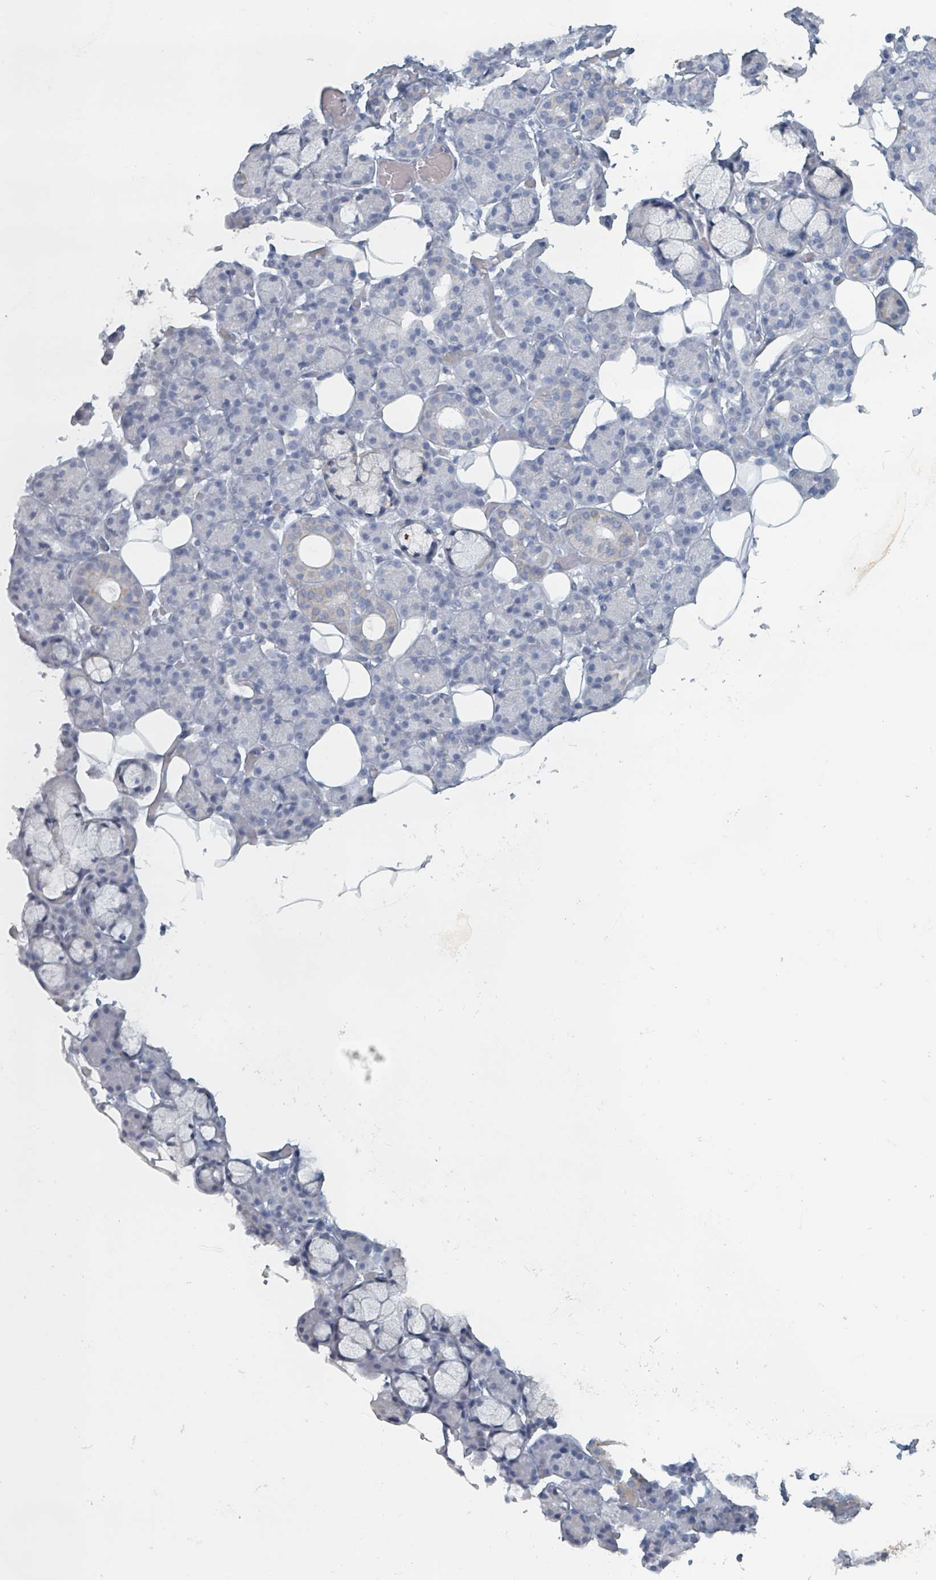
{"staining": {"intensity": "negative", "quantity": "none", "location": "none"}, "tissue": "salivary gland", "cell_type": "Glandular cells", "image_type": "normal", "snomed": [{"axis": "morphology", "description": "Normal tissue, NOS"}, {"axis": "topography", "description": "Salivary gland"}], "caption": "Salivary gland stained for a protein using immunohistochemistry shows no expression glandular cells.", "gene": "HEATR5A", "patient": {"sex": "male", "age": 63}}